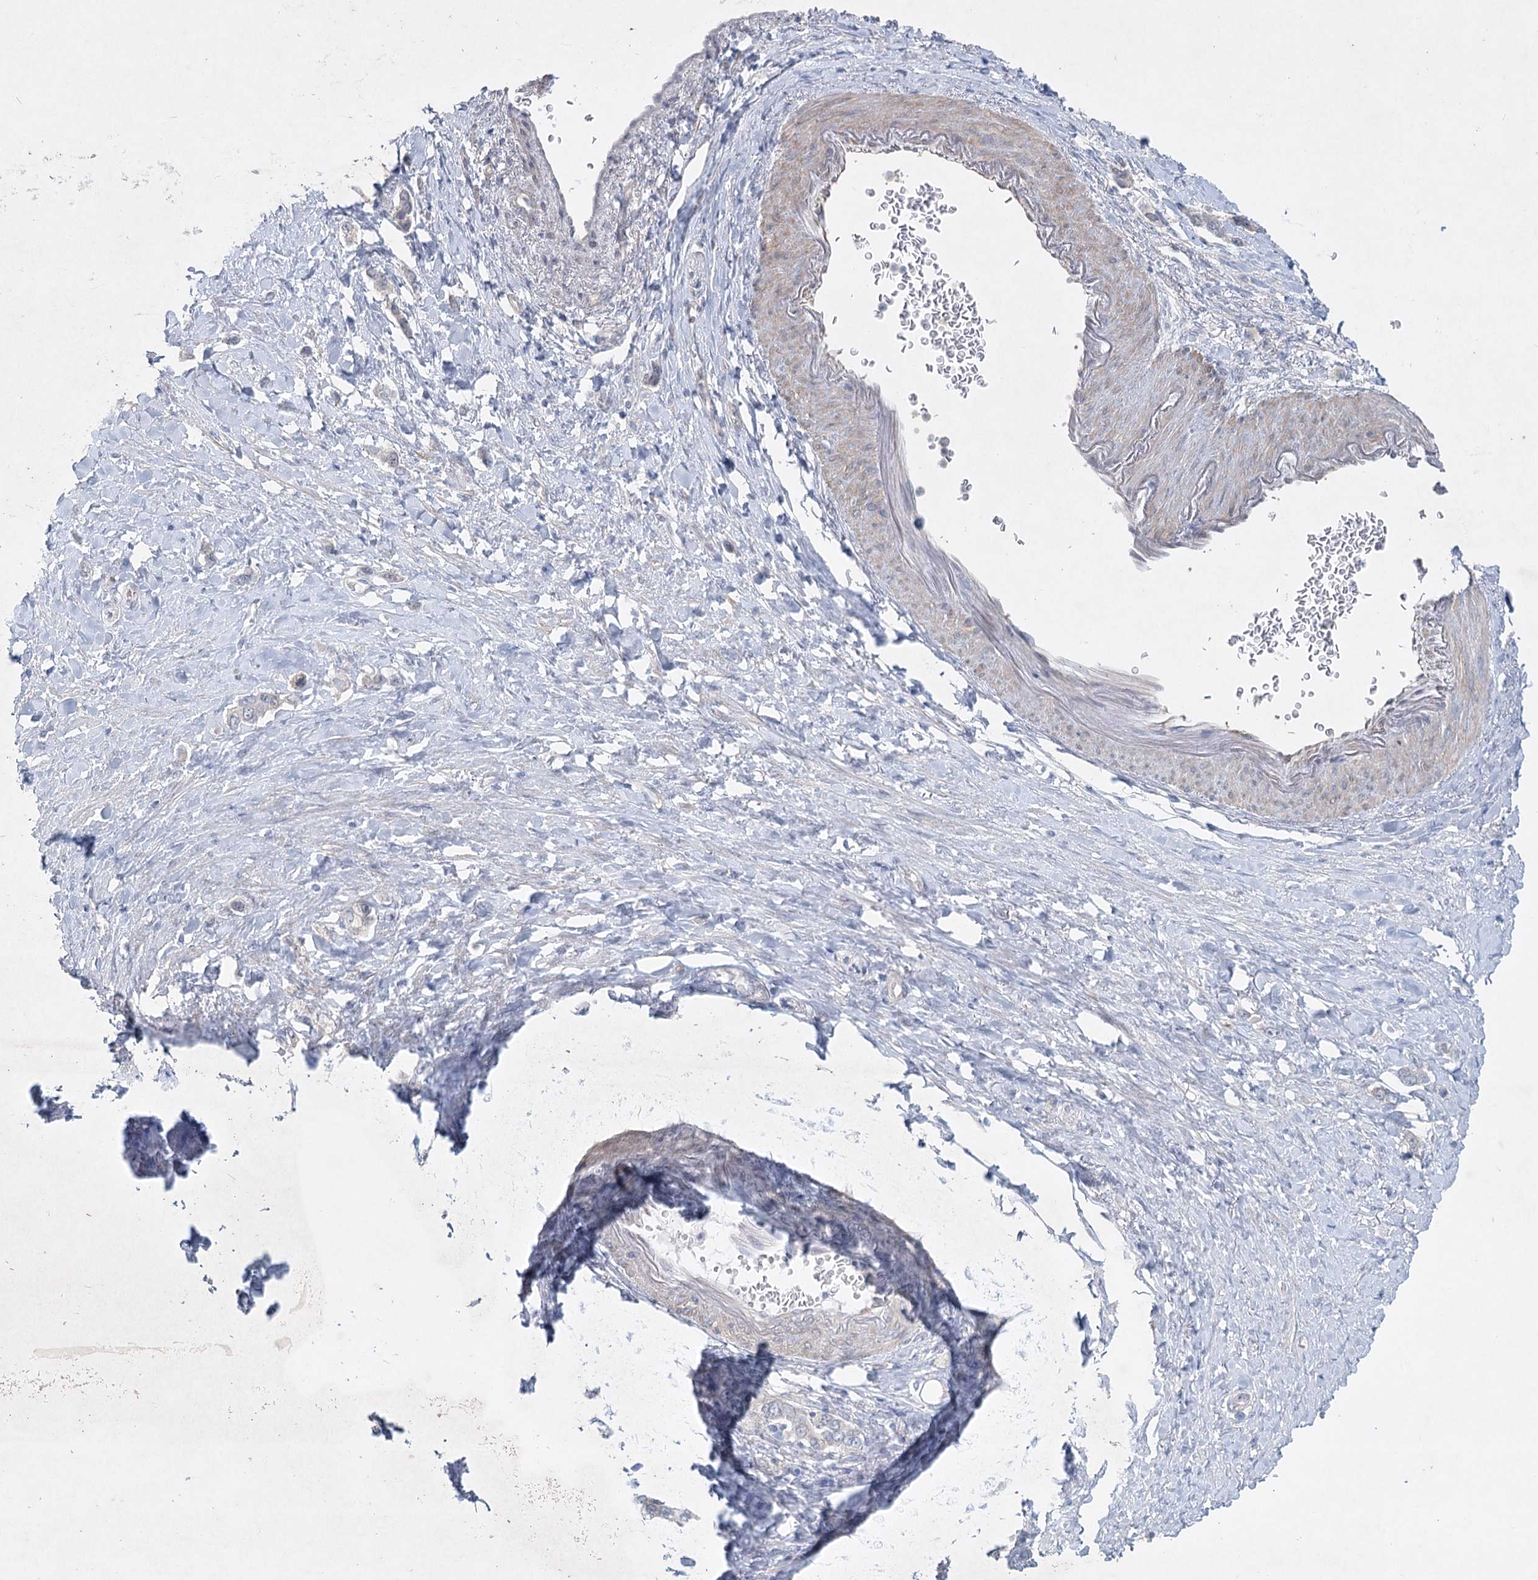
{"staining": {"intensity": "negative", "quantity": "none", "location": "none"}, "tissue": "stomach cancer", "cell_type": "Tumor cells", "image_type": "cancer", "snomed": [{"axis": "morphology", "description": "Adenocarcinoma, NOS"}, {"axis": "topography", "description": "Stomach"}], "caption": "Stomach cancer was stained to show a protein in brown. There is no significant staining in tumor cells.", "gene": "AAMDC", "patient": {"sex": "female", "age": 65}}